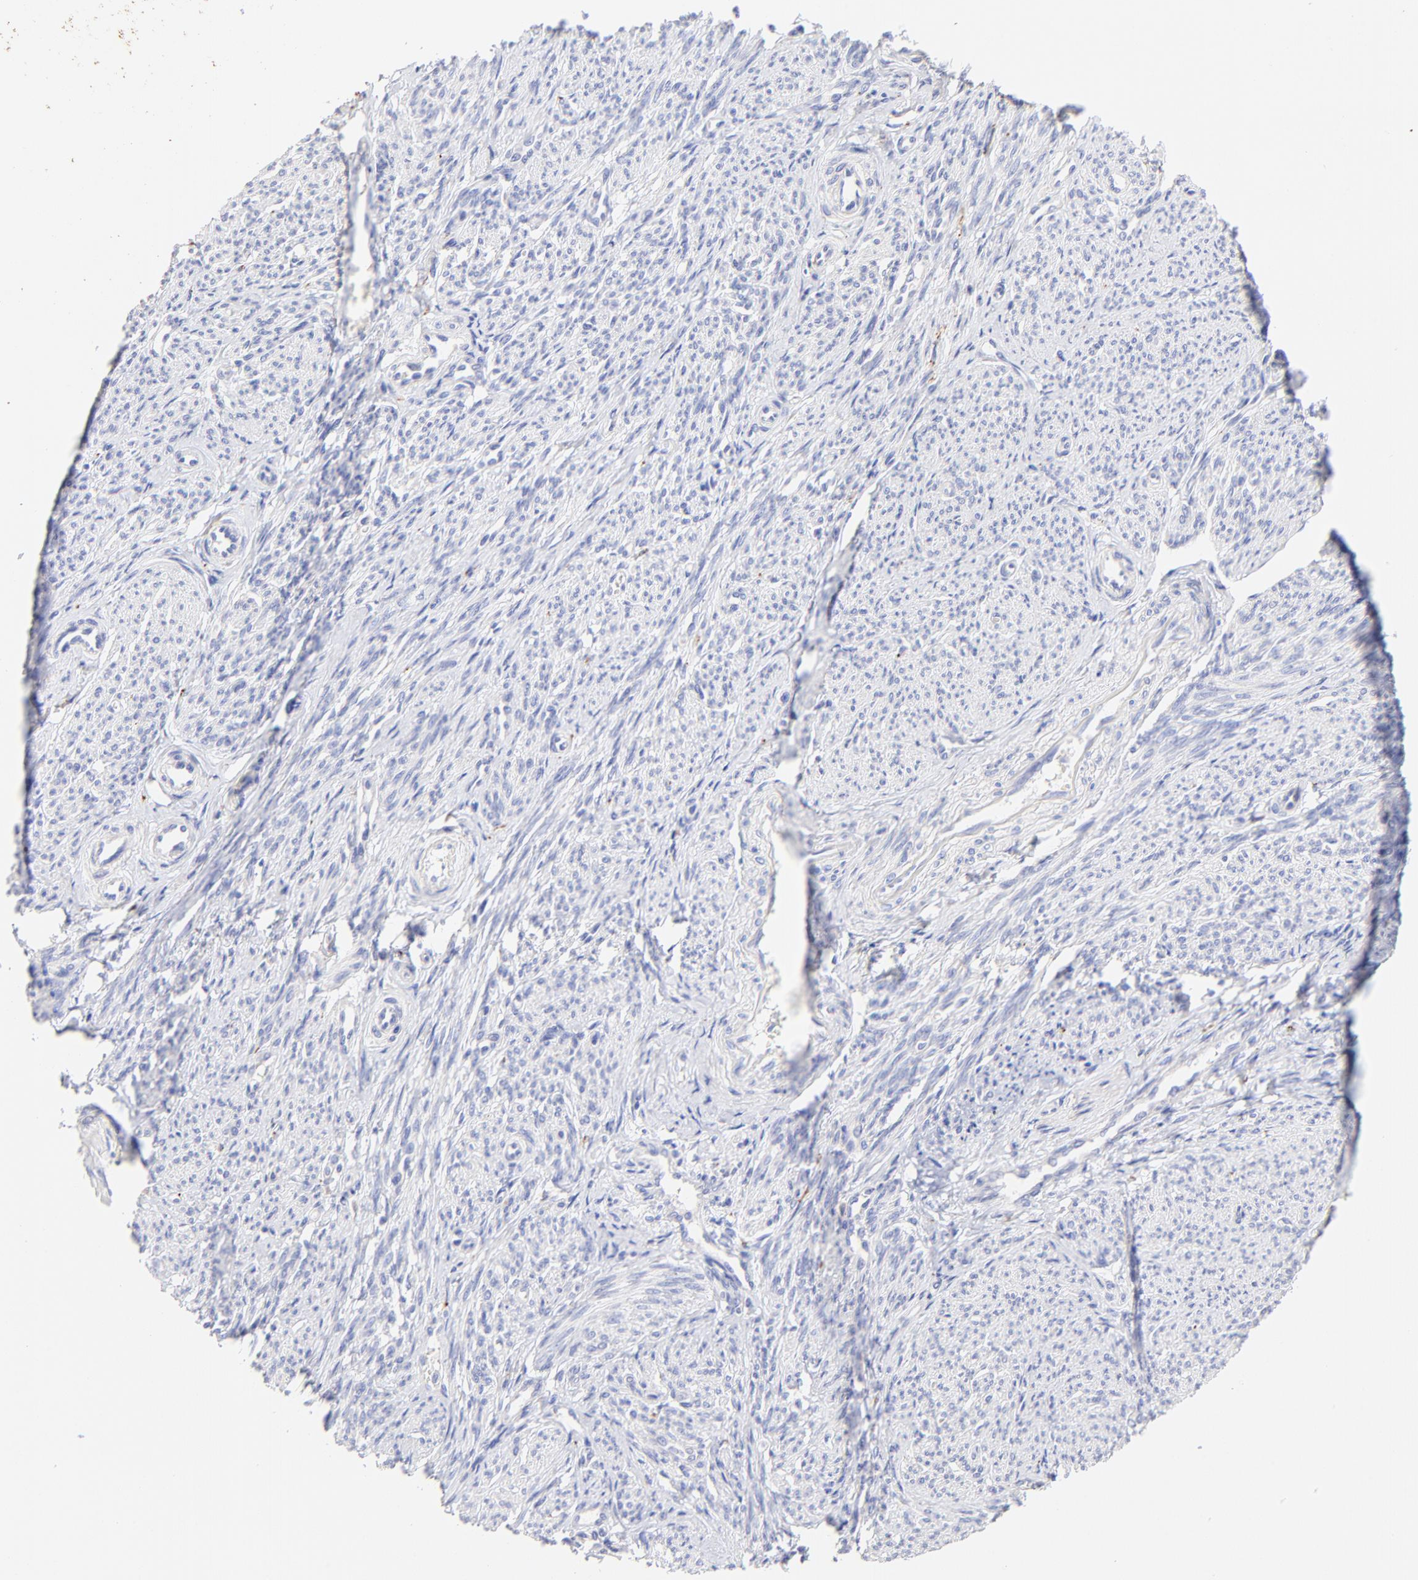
{"staining": {"intensity": "negative", "quantity": "none", "location": "none"}, "tissue": "smooth muscle", "cell_type": "Smooth muscle cells", "image_type": "normal", "snomed": [{"axis": "morphology", "description": "Normal tissue, NOS"}, {"axis": "topography", "description": "Smooth muscle"}], "caption": "DAB immunohistochemical staining of normal human smooth muscle shows no significant staining in smooth muscle cells. (Brightfield microscopy of DAB IHC at high magnification).", "gene": "RAB3A", "patient": {"sex": "female", "age": 65}}